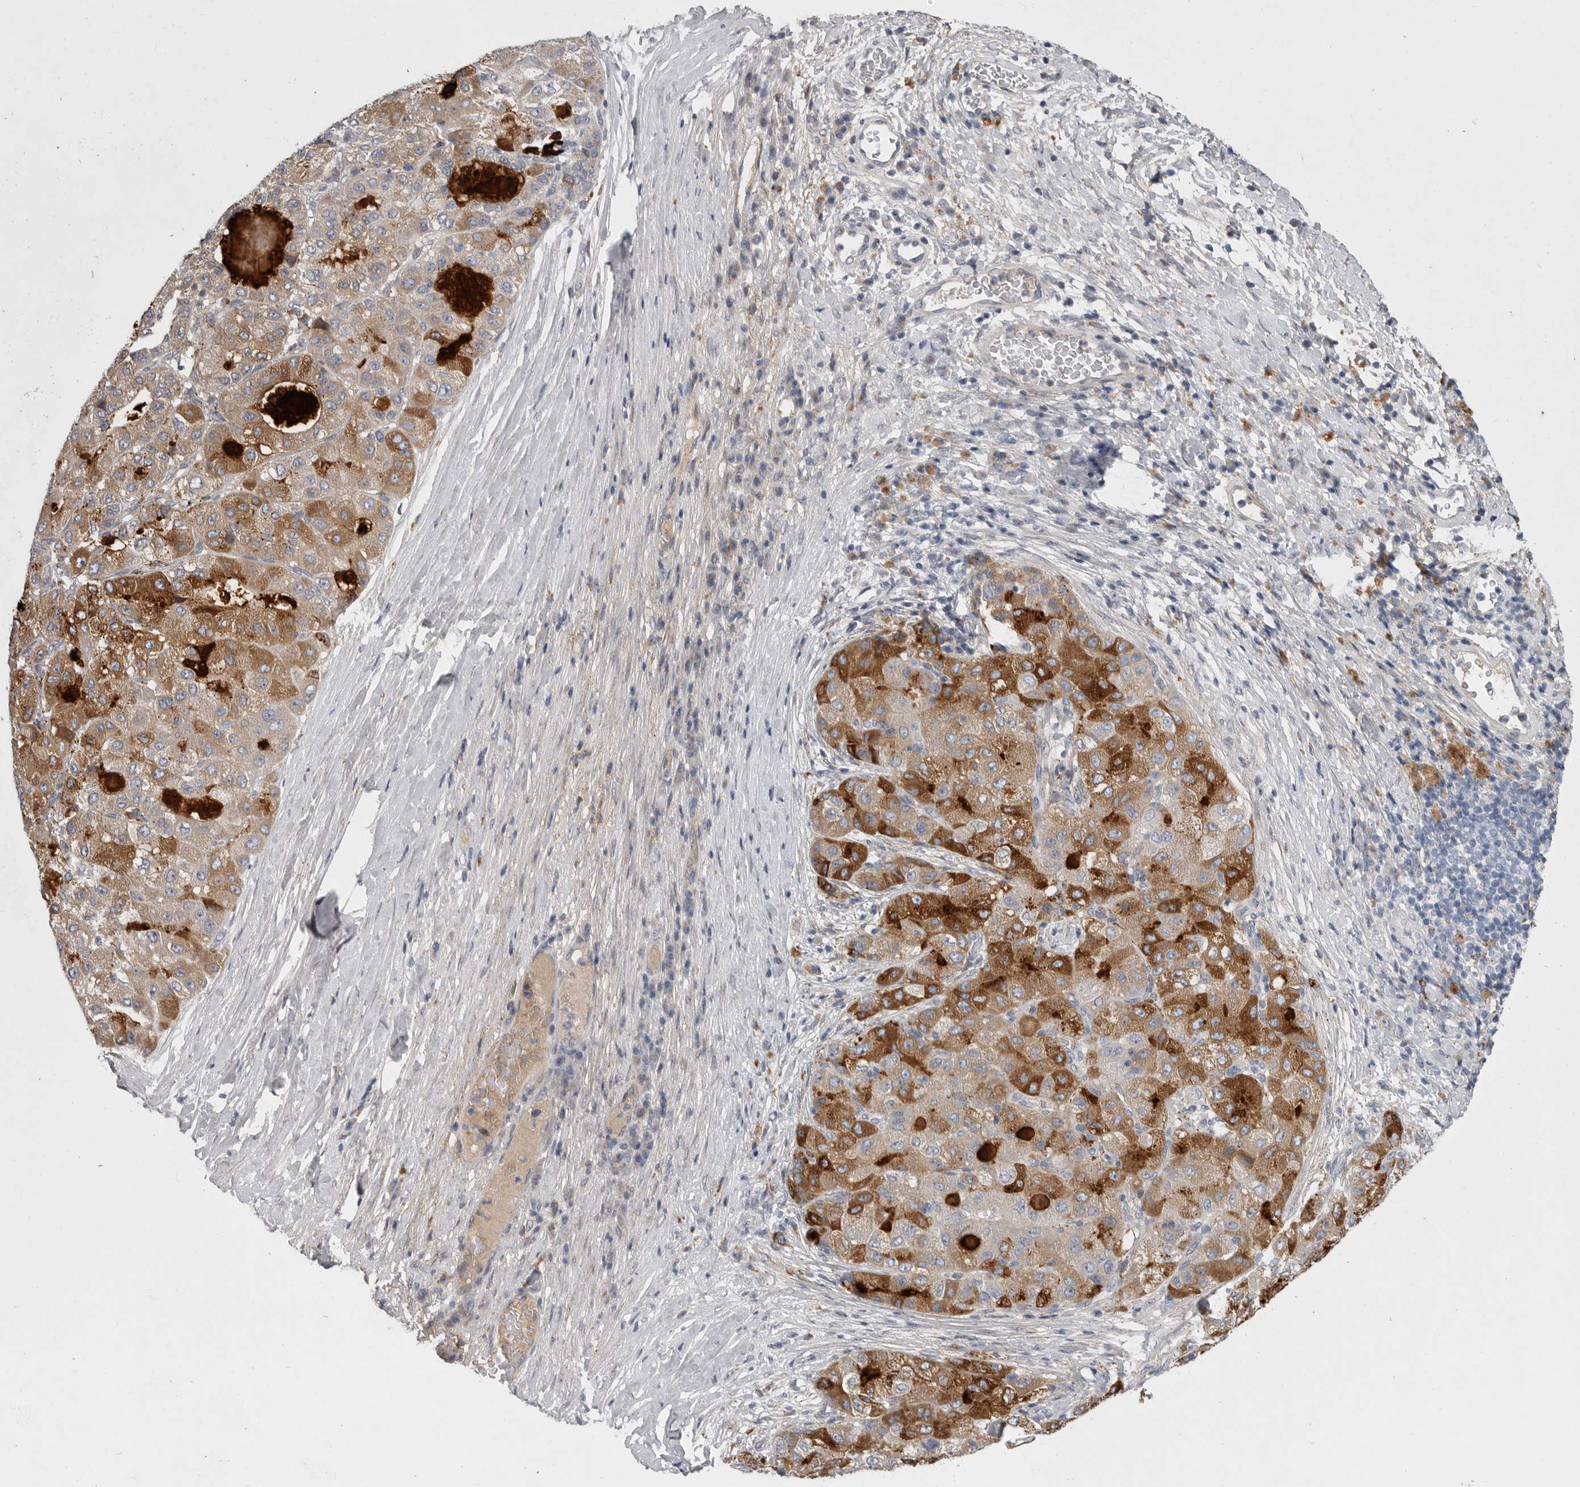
{"staining": {"intensity": "strong", "quantity": ">75%", "location": "cytoplasmic/membranous"}, "tissue": "liver cancer", "cell_type": "Tumor cells", "image_type": "cancer", "snomed": [{"axis": "morphology", "description": "Carcinoma, Hepatocellular, NOS"}, {"axis": "topography", "description": "Liver"}], "caption": "Protein analysis of liver cancer tissue demonstrates strong cytoplasmic/membranous positivity in about >75% of tumor cells. The staining is performed using DAB (3,3'-diaminobenzidine) brown chromogen to label protein expression. The nuclei are counter-stained blue using hematoxylin.", "gene": "CRP", "patient": {"sex": "male", "age": 80}}